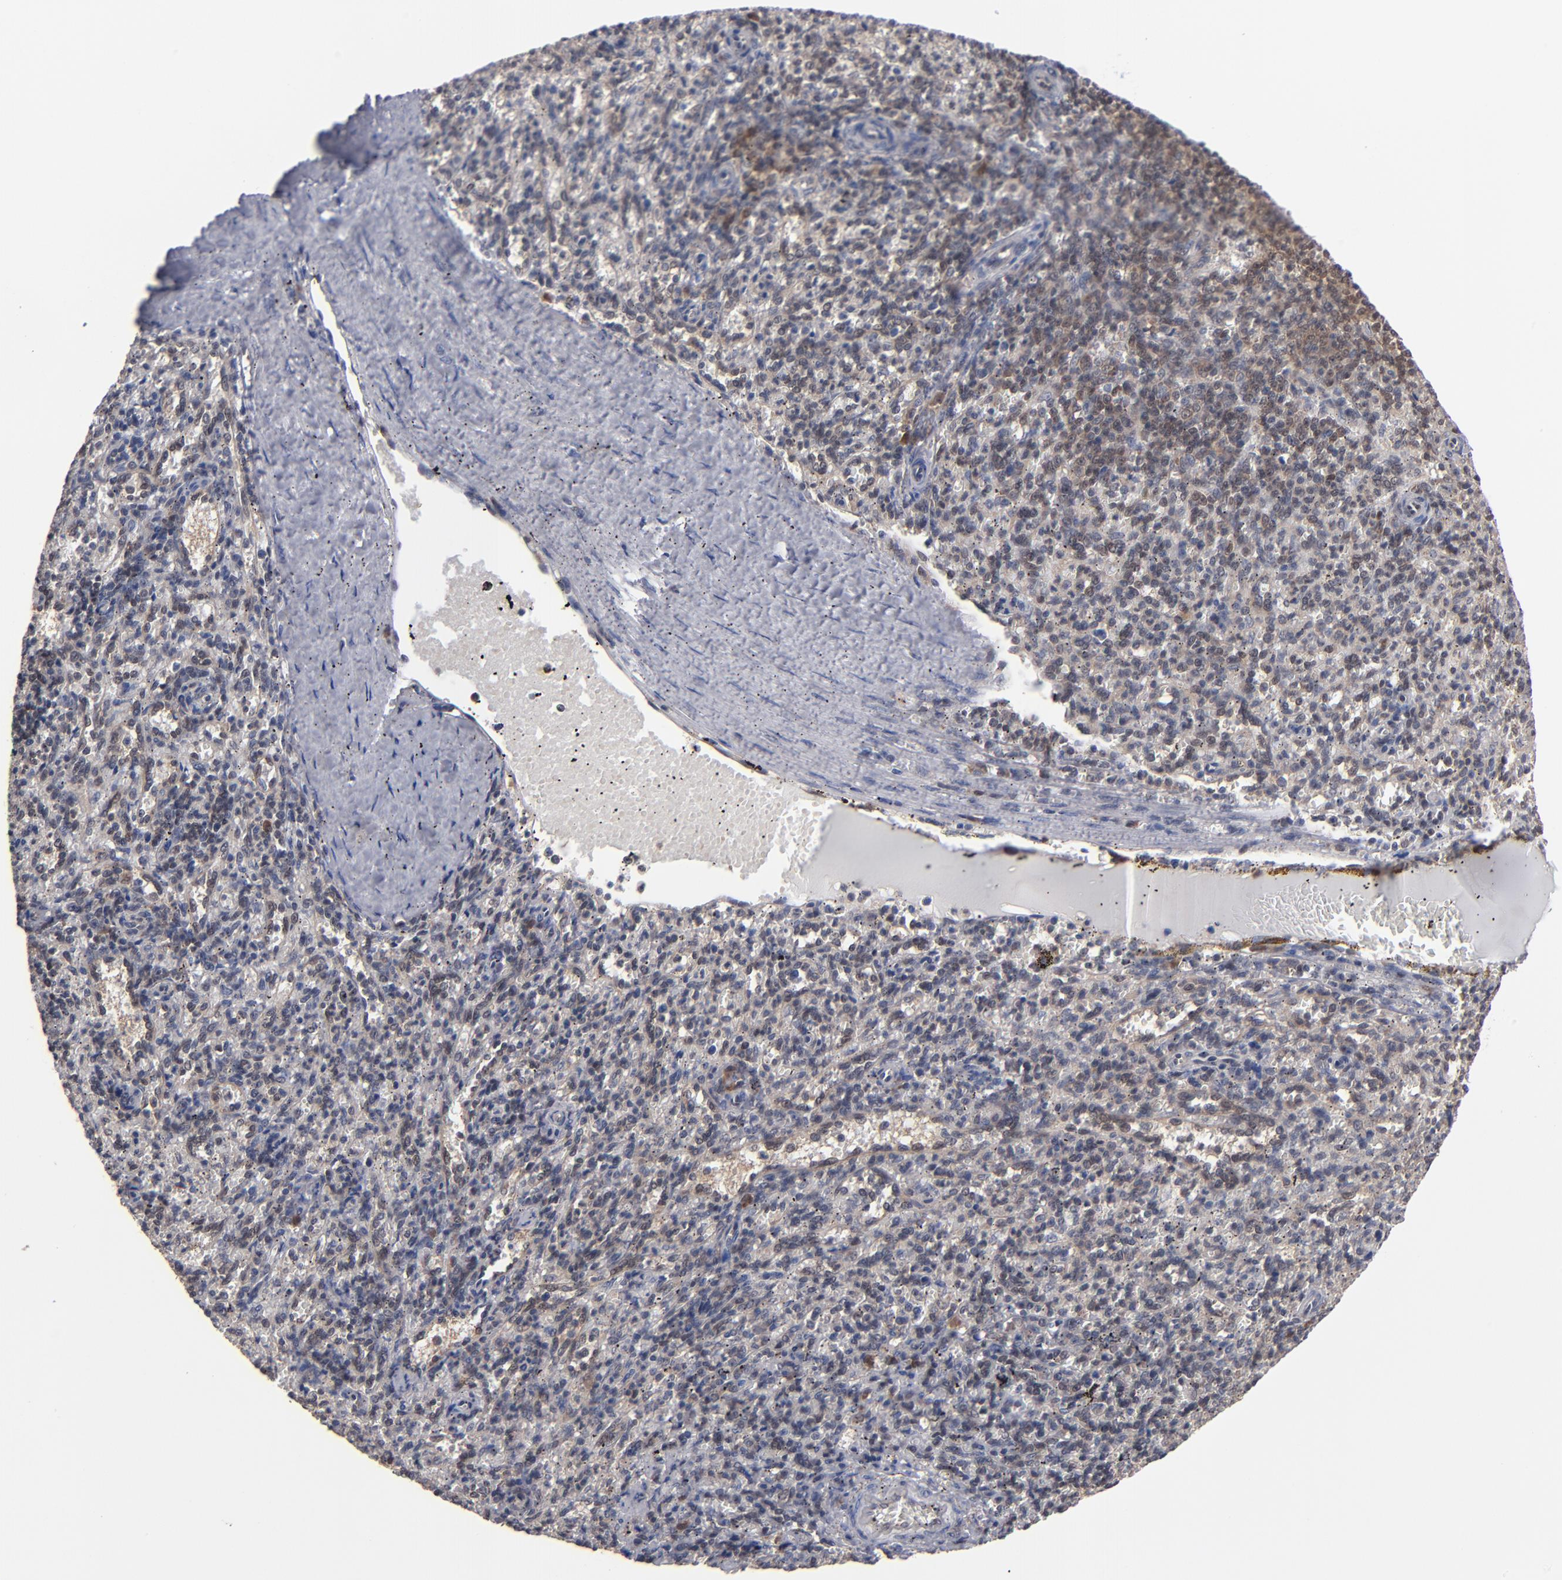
{"staining": {"intensity": "moderate", "quantity": ">75%", "location": "cytoplasmic/membranous"}, "tissue": "spleen", "cell_type": "Cells in red pulp", "image_type": "normal", "snomed": [{"axis": "morphology", "description": "Normal tissue, NOS"}, {"axis": "topography", "description": "Spleen"}], "caption": "Moderate cytoplasmic/membranous protein expression is seen in approximately >75% of cells in red pulp in spleen. (DAB = brown stain, brightfield microscopy at high magnification).", "gene": "ALG13", "patient": {"sex": "female", "age": 10}}